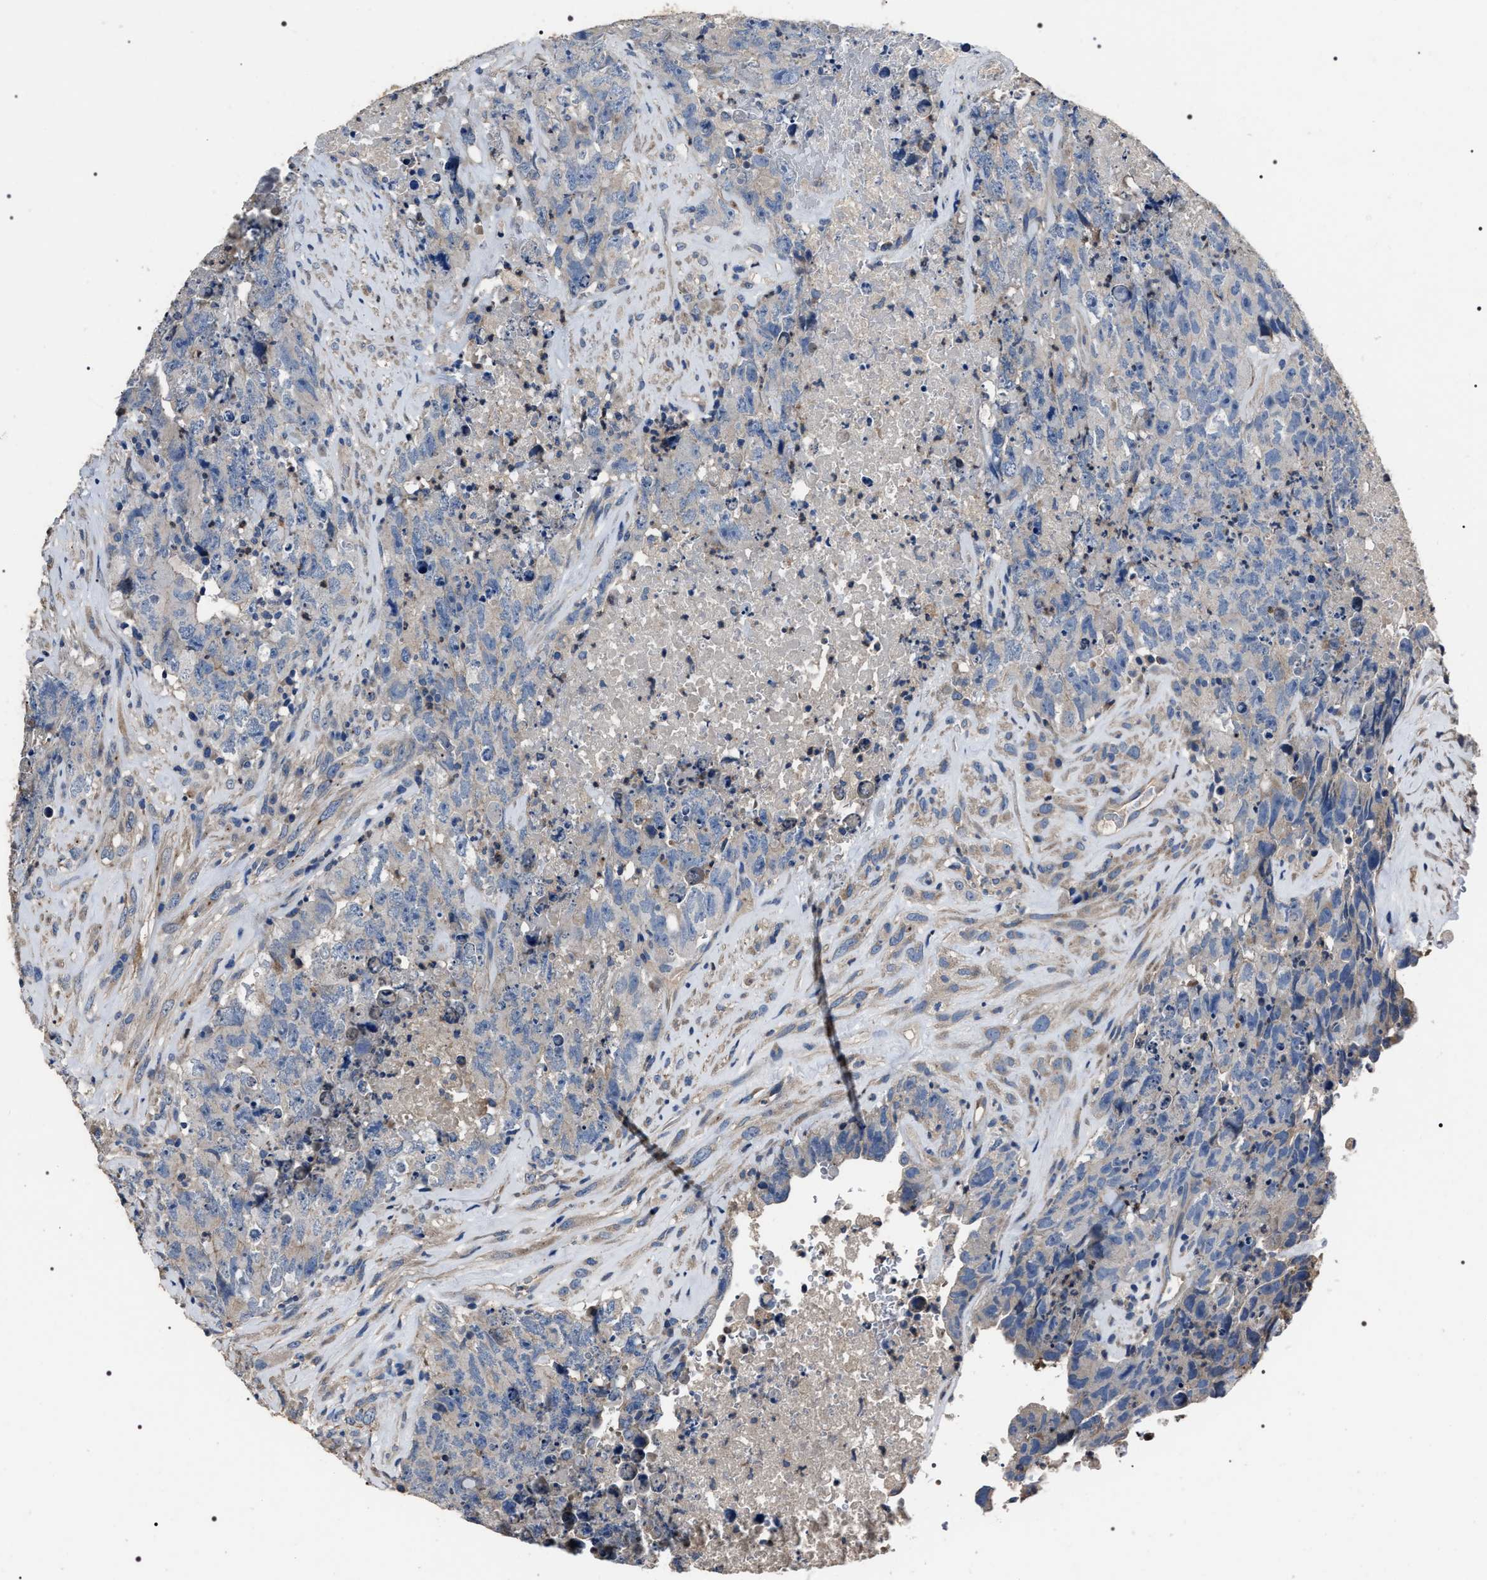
{"staining": {"intensity": "negative", "quantity": "none", "location": "none"}, "tissue": "testis cancer", "cell_type": "Tumor cells", "image_type": "cancer", "snomed": [{"axis": "morphology", "description": "Carcinoma, Embryonal, NOS"}, {"axis": "topography", "description": "Testis"}], "caption": "IHC photomicrograph of neoplastic tissue: human embryonal carcinoma (testis) stained with DAB shows no significant protein positivity in tumor cells. (DAB immunohistochemistry (IHC), high magnification).", "gene": "TRIM54", "patient": {"sex": "male", "age": 32}}